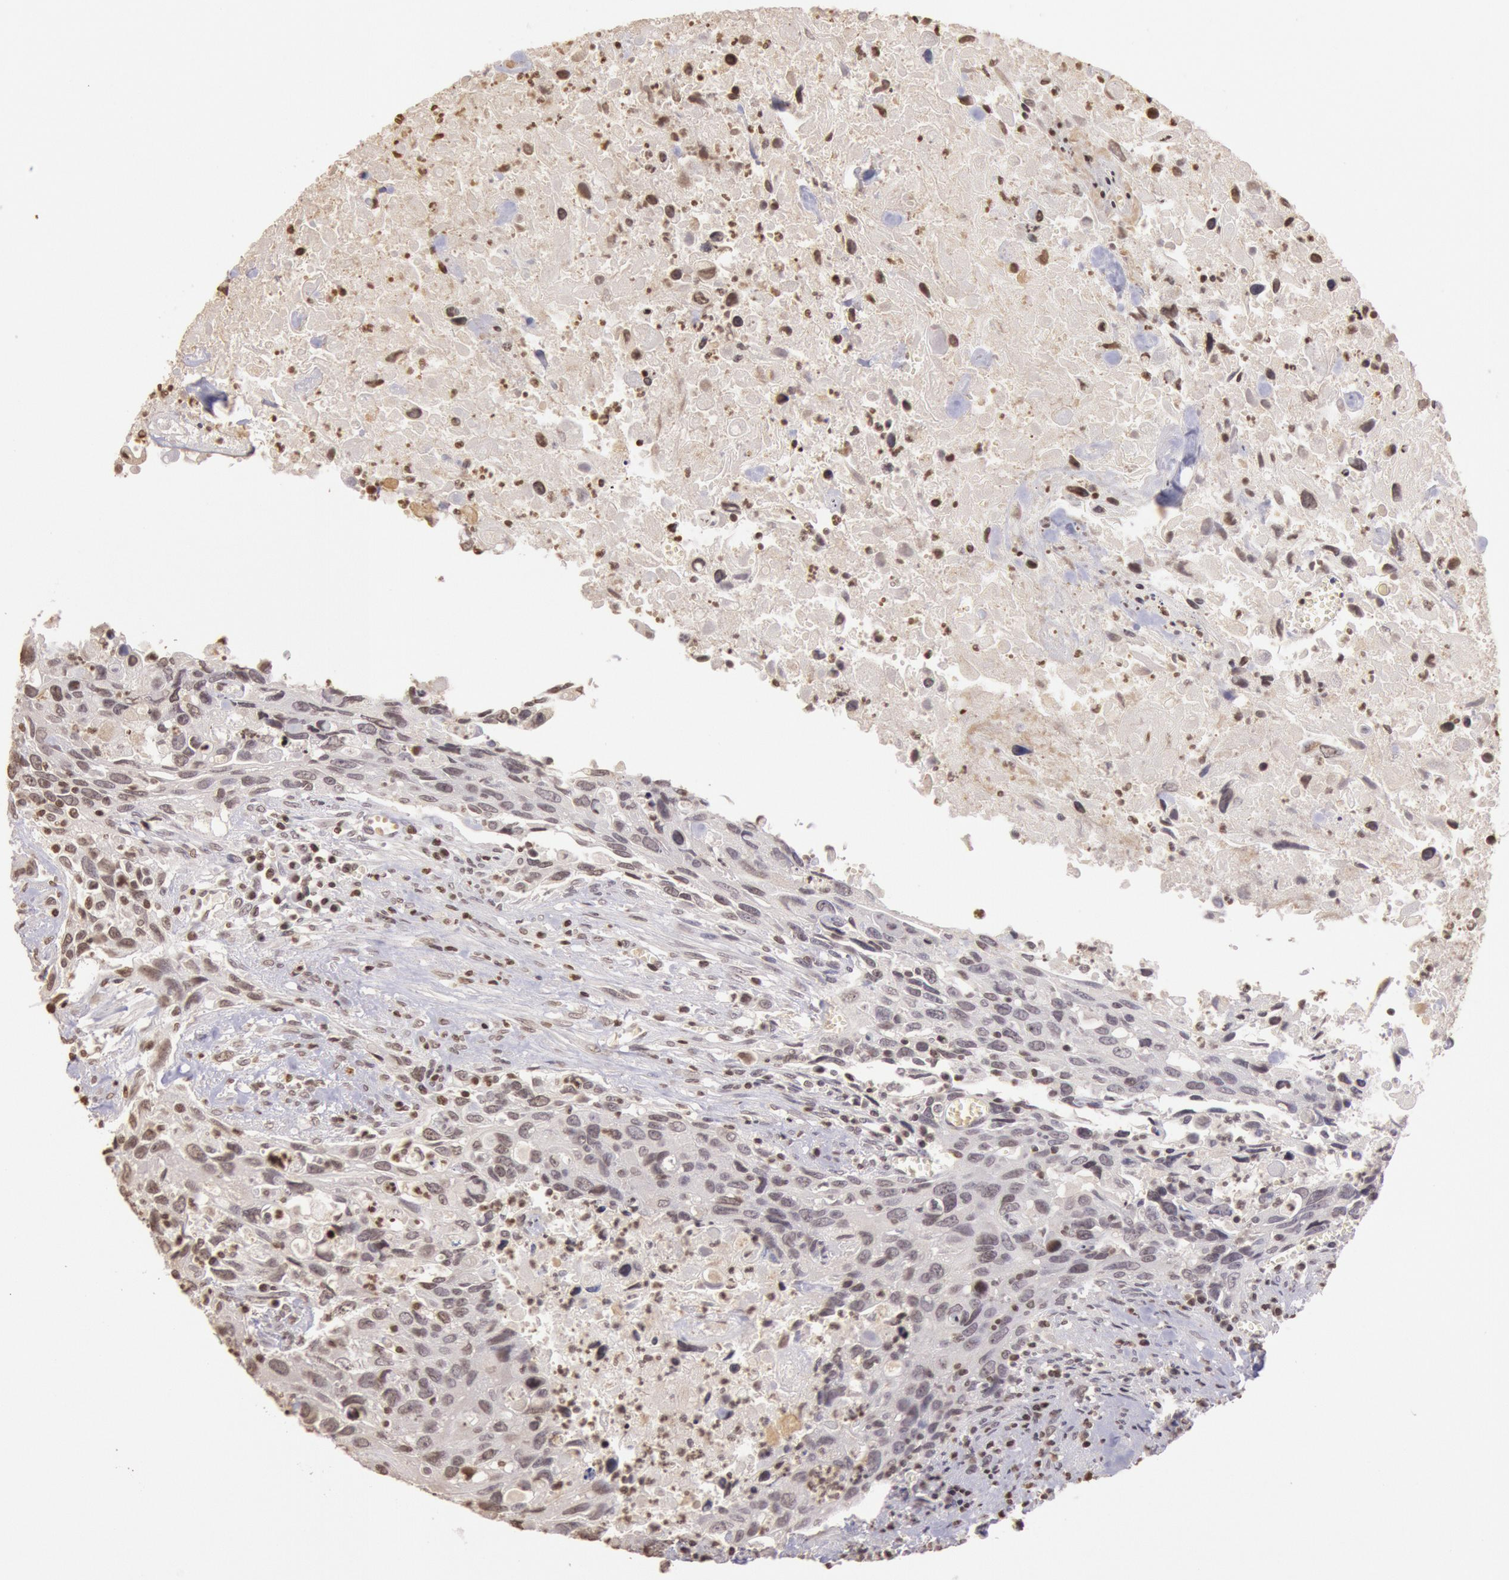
{"staining": {"intensity": "weak", "quantity": "<25%", "location": "cytoplasmic/membranous,nuclear"}, "tissue": "urothelial cancer", "cell_type": "Tumor cells", "image_type": "cancer", "snomed": [{"axis": "morphology", "description": "Urothelial carcinoma, High grade"}, {"axis": "topography", "description": "Urinary bladder"}], "caption": "Tumor cells show no significant expression in high-grade urothelial carcinoma. Nuclei are stained in blue.", "gene": "SOD1", "patient": {"sex": "male", "age": 71}}